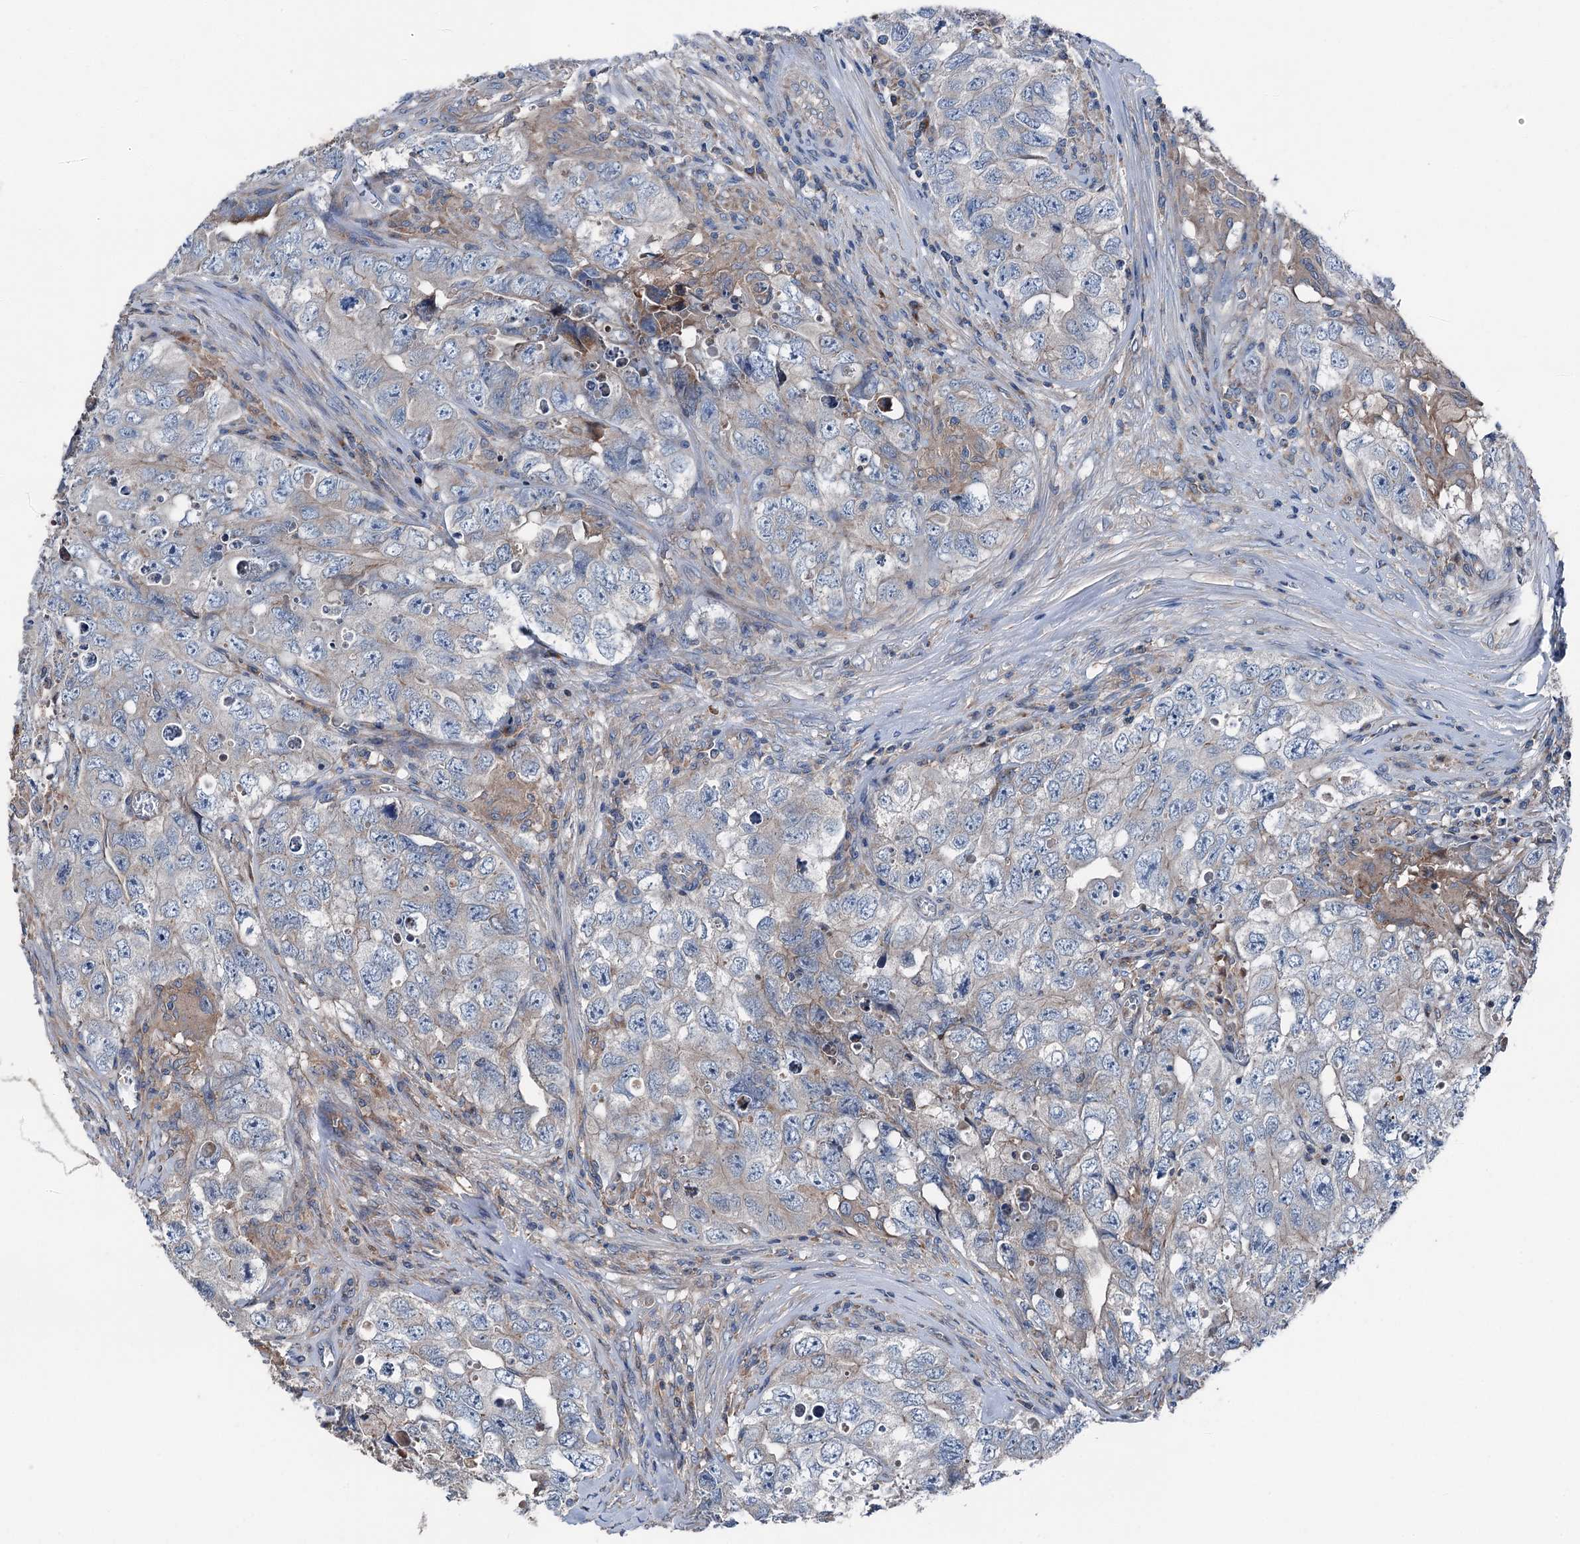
{"staining": {"intensity": "weak", "quantity": "<25%", "location": "cytoplasmic/membranous"}, "tissue": "testis cancer", "cell_type": "Tumor cells", "image_type": "cancer", "snomed": [{"axis": "morphology", "description": "Seminoma, NOS"}, {"axis": "morphology", "description": "Carcinoma, Embryonal, NOS"}, {"axis": "topography", "description": "Testis"}], "caption": "A high-resolution micrograph shows immunohistochemistry staining of testis cancer (seminoma), which shows no significant staining in tumor cells. (Brightfield microscopy of DAB immunohistochemistry at high magnification).", "gene": "RUFY1", "patient": {"sex": "male", "age": 43}}